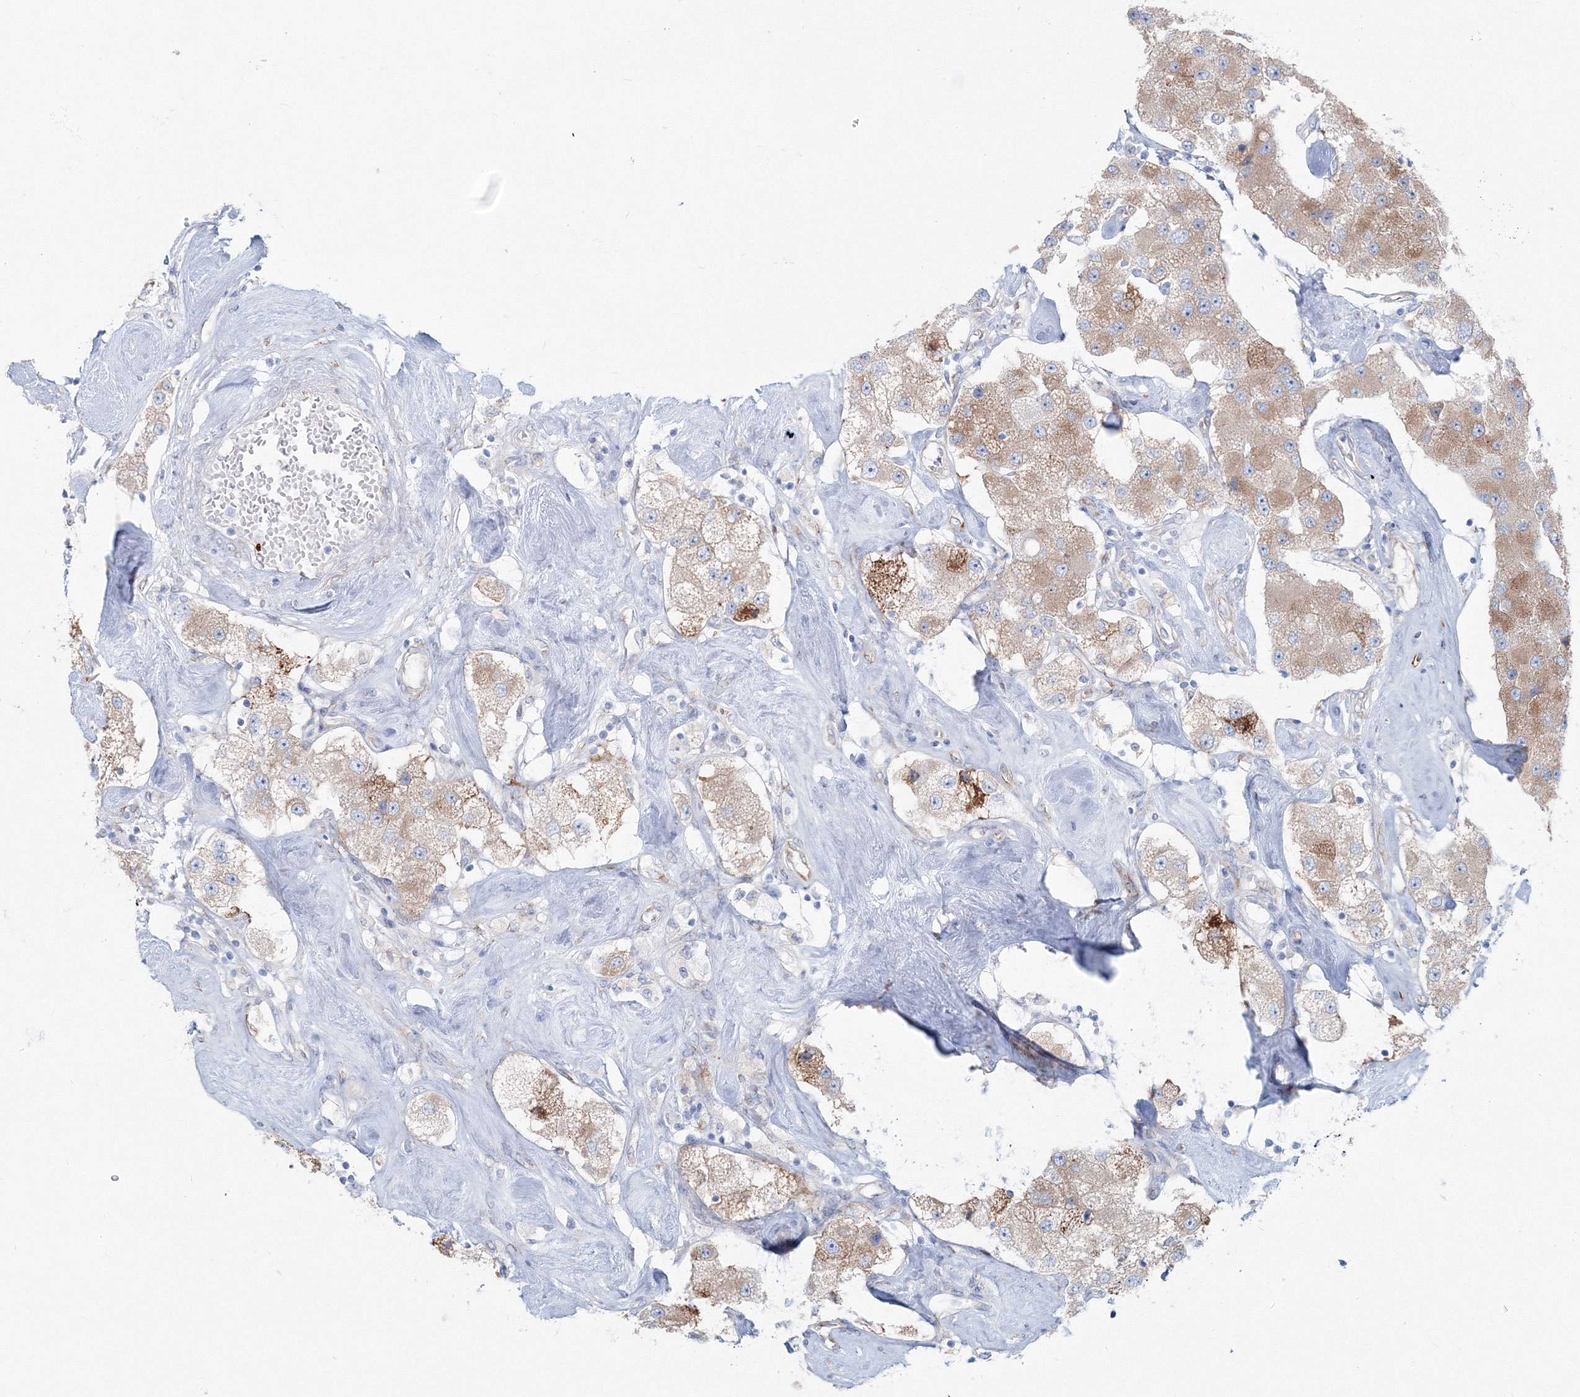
{"staining": {"intensity": "moderate", "quantity": "<25%", "location": "cytoplasmic/membranous"}, "tissue": "carcinoid", "cell_type": "Tumor cells", "image_type": "cancer", "snomed": [{"axis": "morphology", "description": "Carcinoid, malignant, NOS"}, {"axis": "topography", "description": "Pancreas"}], "caption": "Carcinoid stained for a protein (brown) demonstrates moderate cytoplasmic/membranous positive positivity in about <25% of tumor cells.", "gene": "RCN1", "patient": {"sex": "male", "age": 41}}